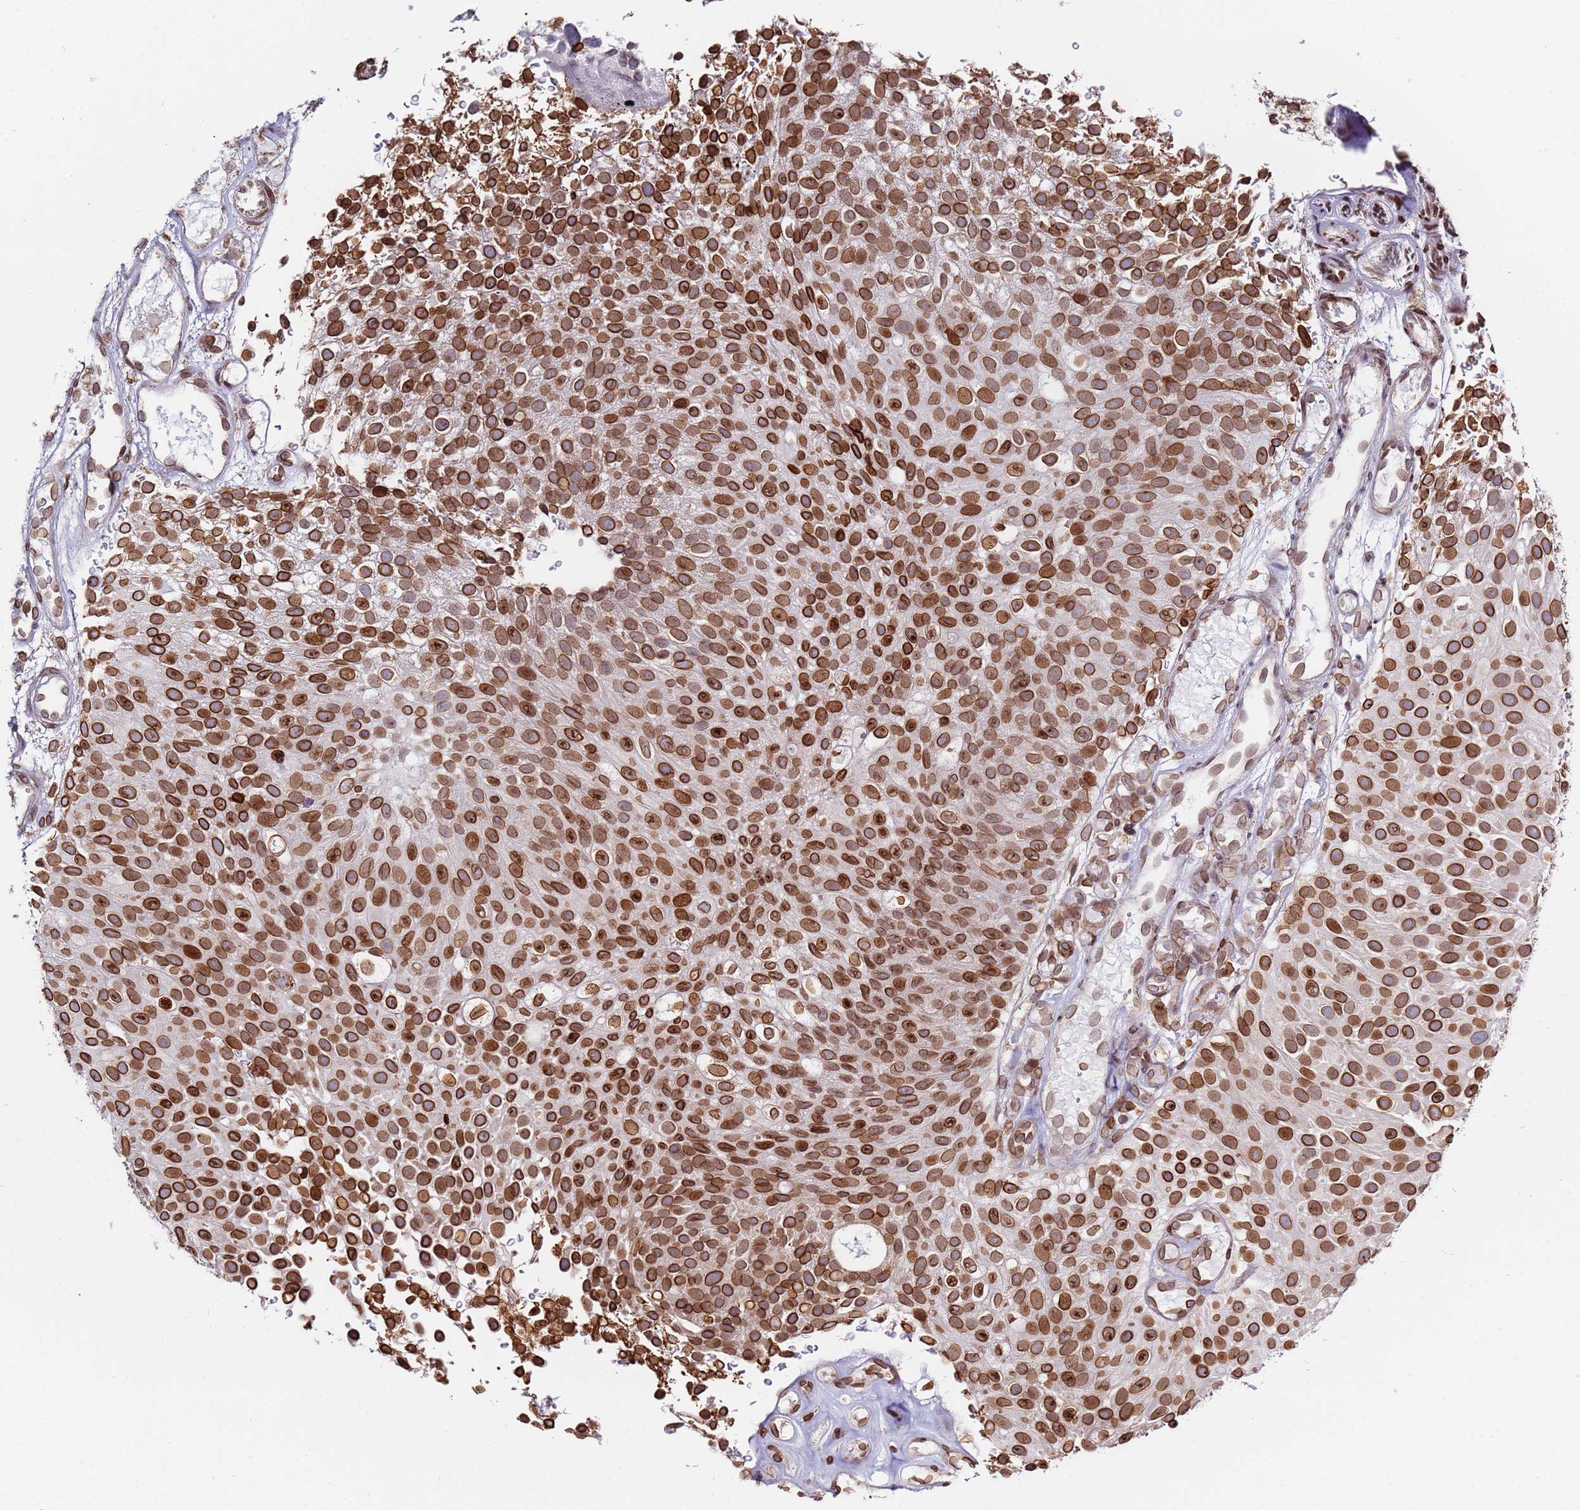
{"staining": {"intensity": "strong", "quantity": ">75%", "location": "cytoplasmic/membranous,nuclear"}, "tissue": "urothelial cancer", "cell_type": "Tumor cells", "image_type": "cancer", "snomed": [{"axis": "morphology", "description": "Urothelial carcinoma, Low grade"}, {"axis": "topography", "description": "Urinary bladder"}], "caption": "Urothelial cancer stained with immunohistochemistry displays strong cytoplasmic/membranous and nuclear staining in about >75% of tumor cells.", "gene": "TOR1AIP1", "patient": {"sex": "male", "age": 78}}